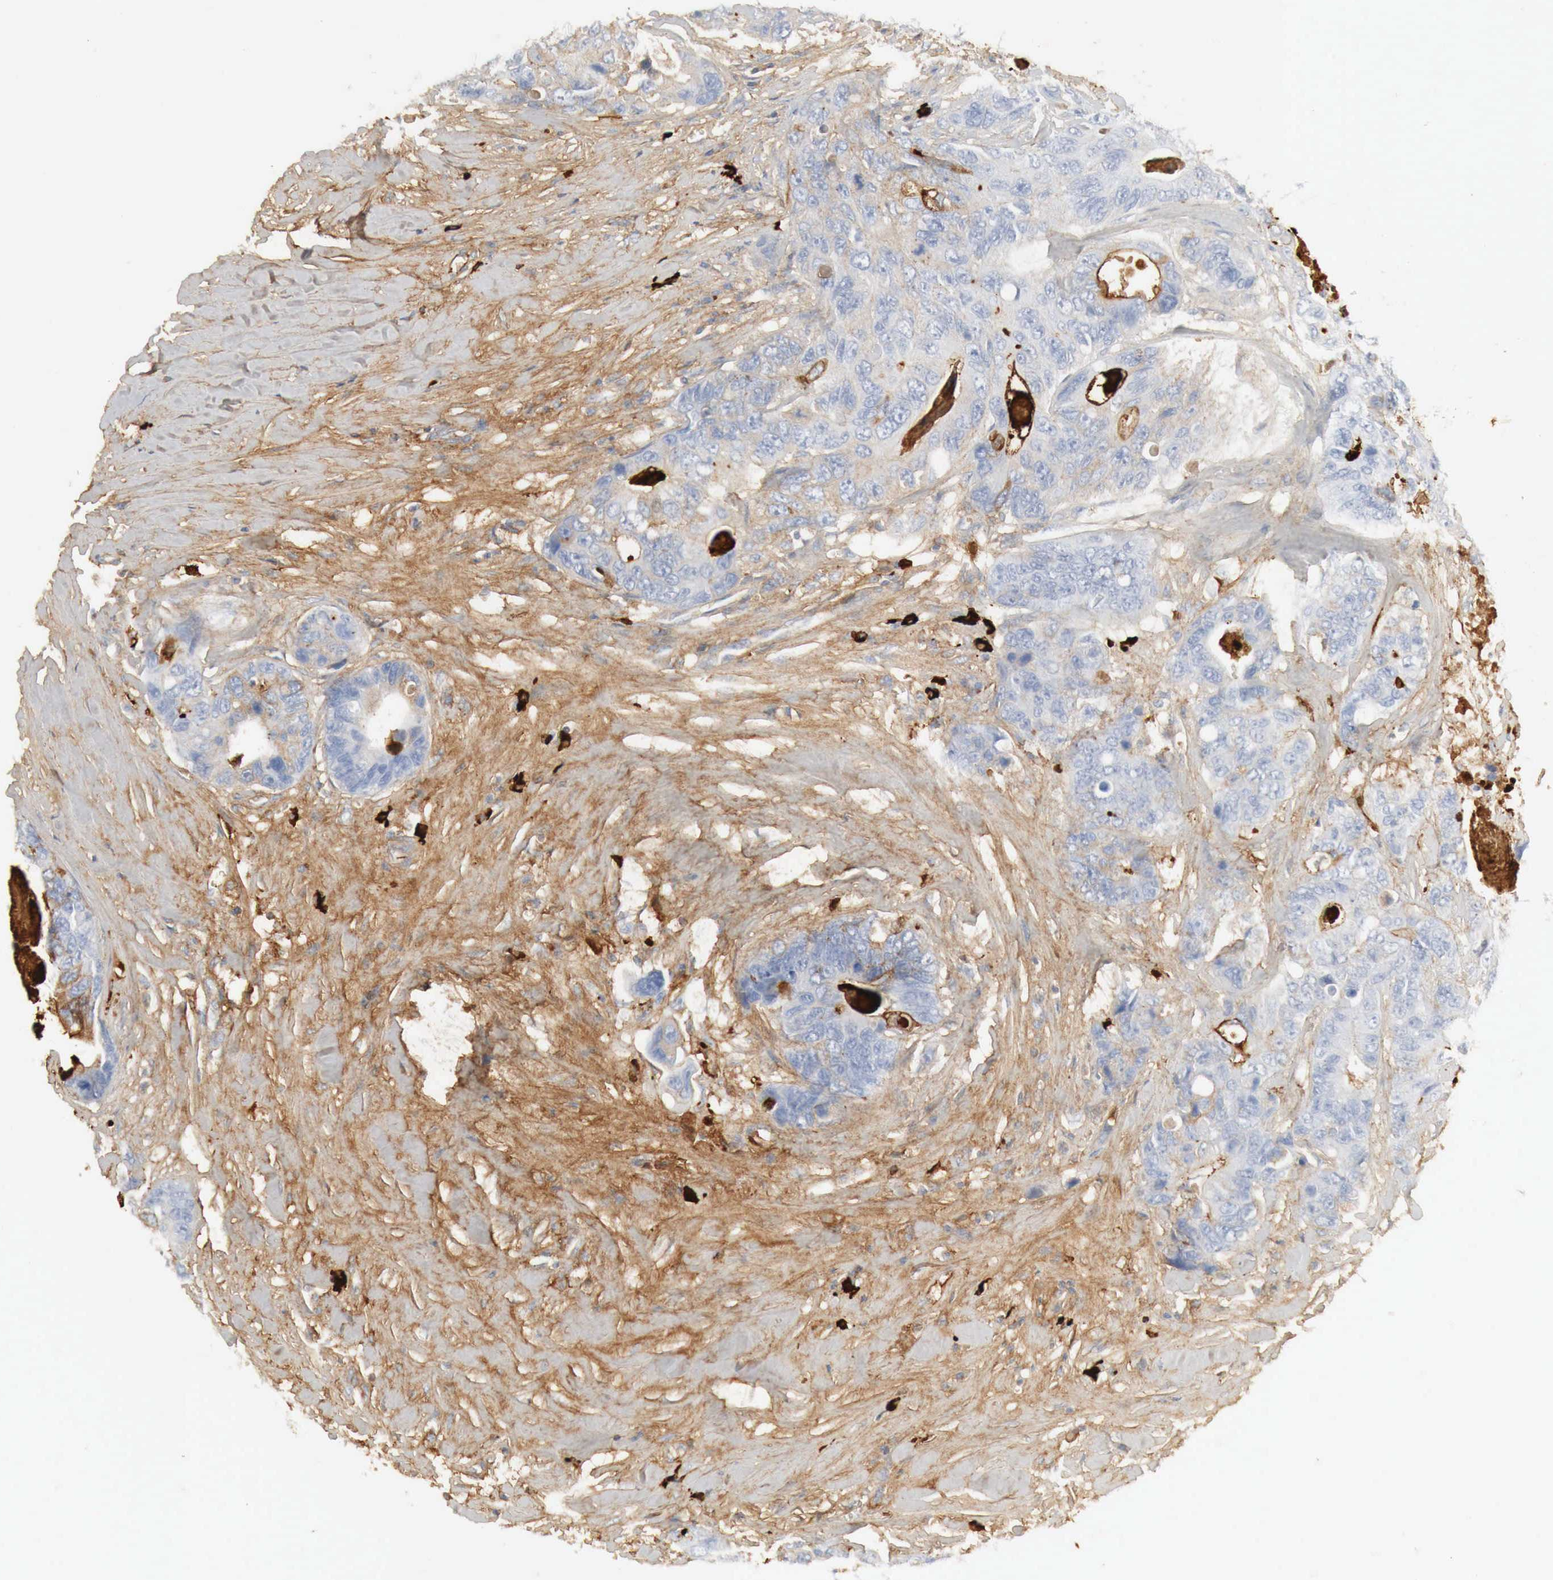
{"staining": {"intensity": "weak", "quantity": "<25%", "location": "cytoplasmic/membranous"}, "tissue": "colorectal cancer", "cell_type": "Tumor cells", "image_type": "cancer", "snomed": [{"axis": "morphology", "description": "Adenocarcinoma, NOS"}, {"axis": "topography", "description": "Colon"}], "caption": "The immunohistochemistry (IHC) micrograph has no significant expression in tumor cells of colorectal cancer (adenocarcinoma) tissue. Nuclei are stained in blue.", "gene": "IGLC3", "patient": {"sex": "female", "age": 86}}